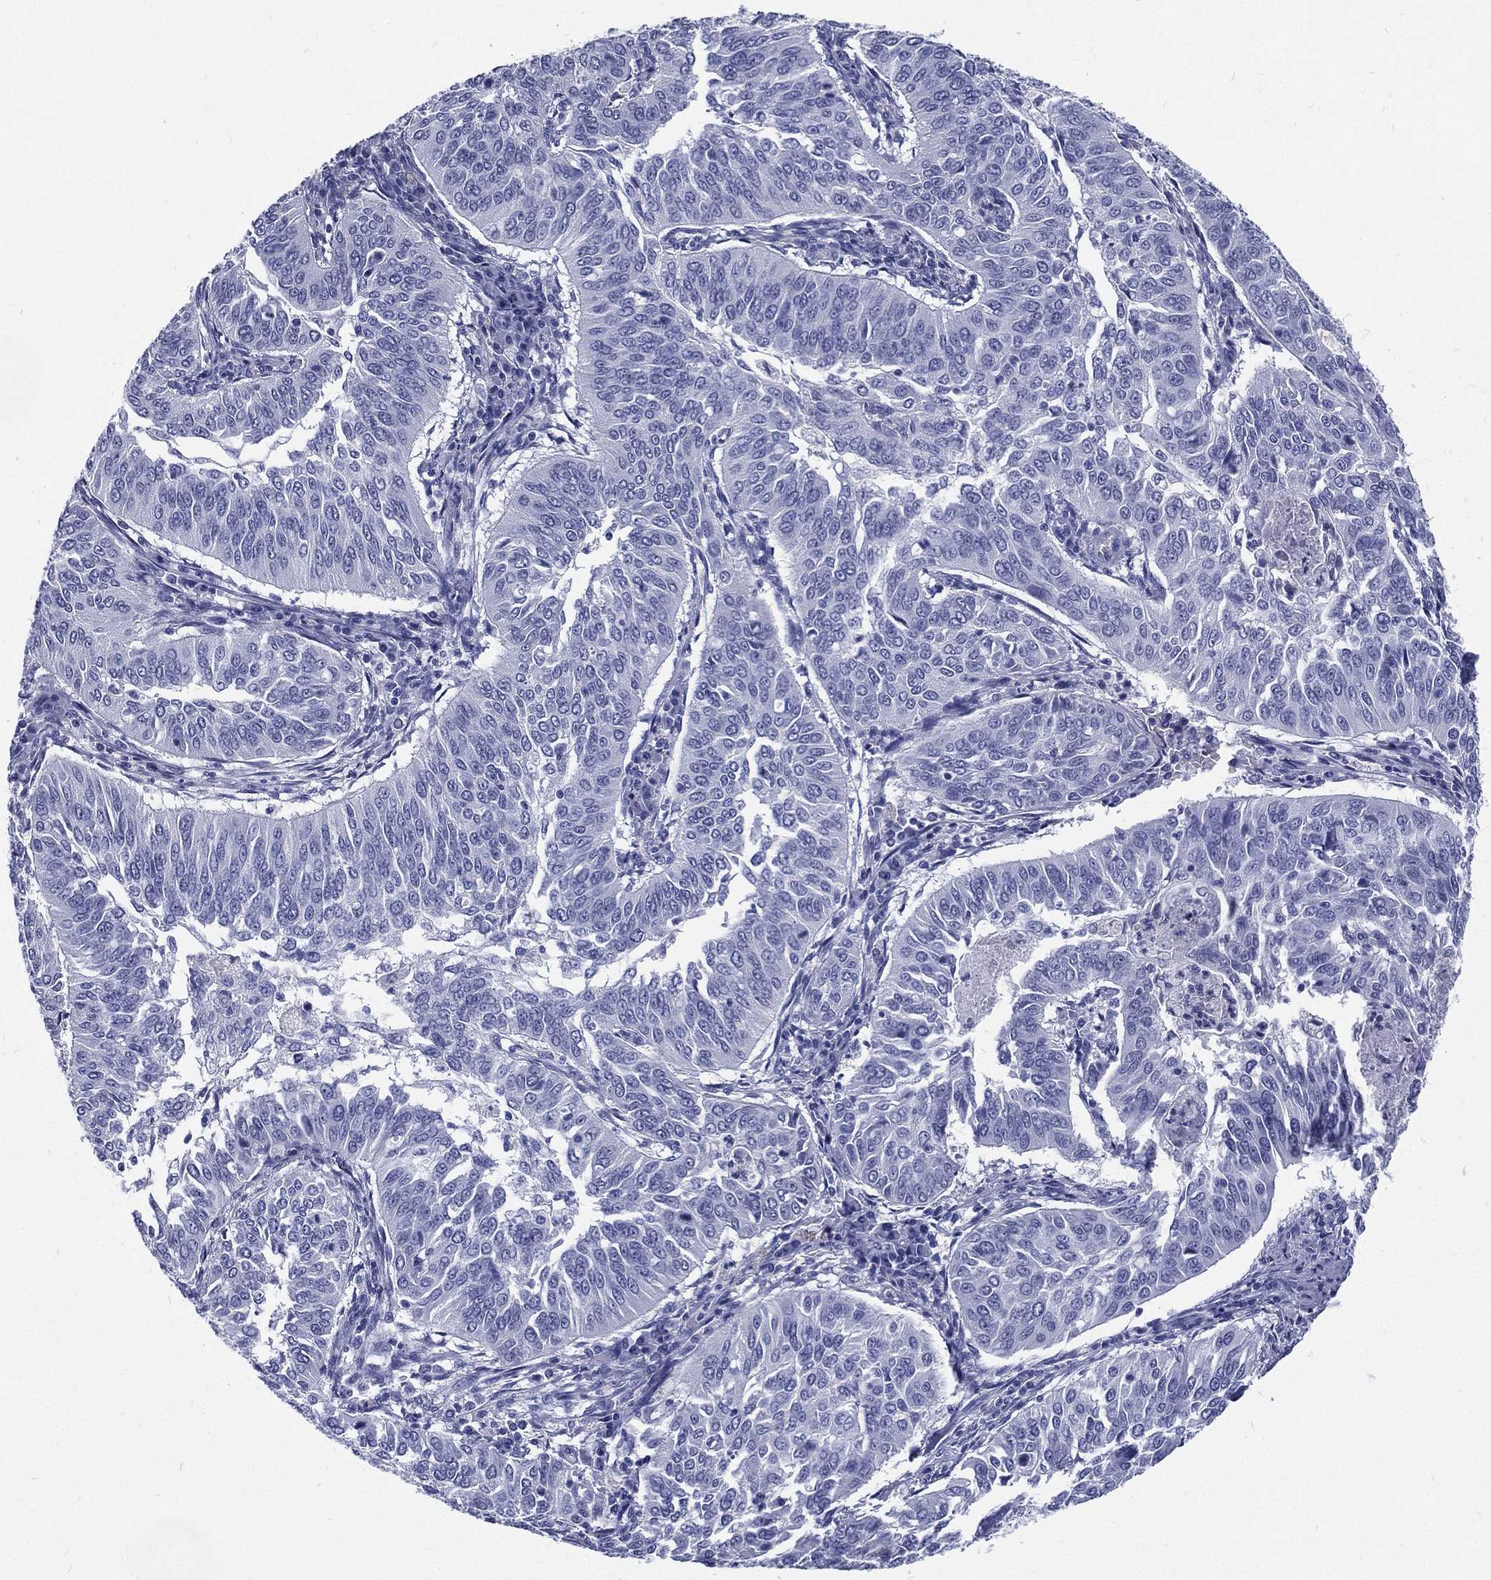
{"staining": {"intensity": "negative", "quantity": "none", "location": "none"}, "tissue": "cervical cancer", "cell_type": "Tumor cells", "image_type": "cancer", "snomed": [{"axis": "morphology", "description": "Normal tissue, NOS"}, {"axis": "morphology", "description": "Squamous cell carcinoma, NOS"}, {"axis": "topography", "description": "Cervix"}], "caption": "The immunohistochemistry histopathology image has no significant staining in tumor cells of cervical cancer tissue. (DAB (3,3'-diaminobenzidine) immunohistochemistry (IHC) with hematoxylin counter stain).", "gene": "RSPH4A", "patient": {"sex": "female", "age": 39}}